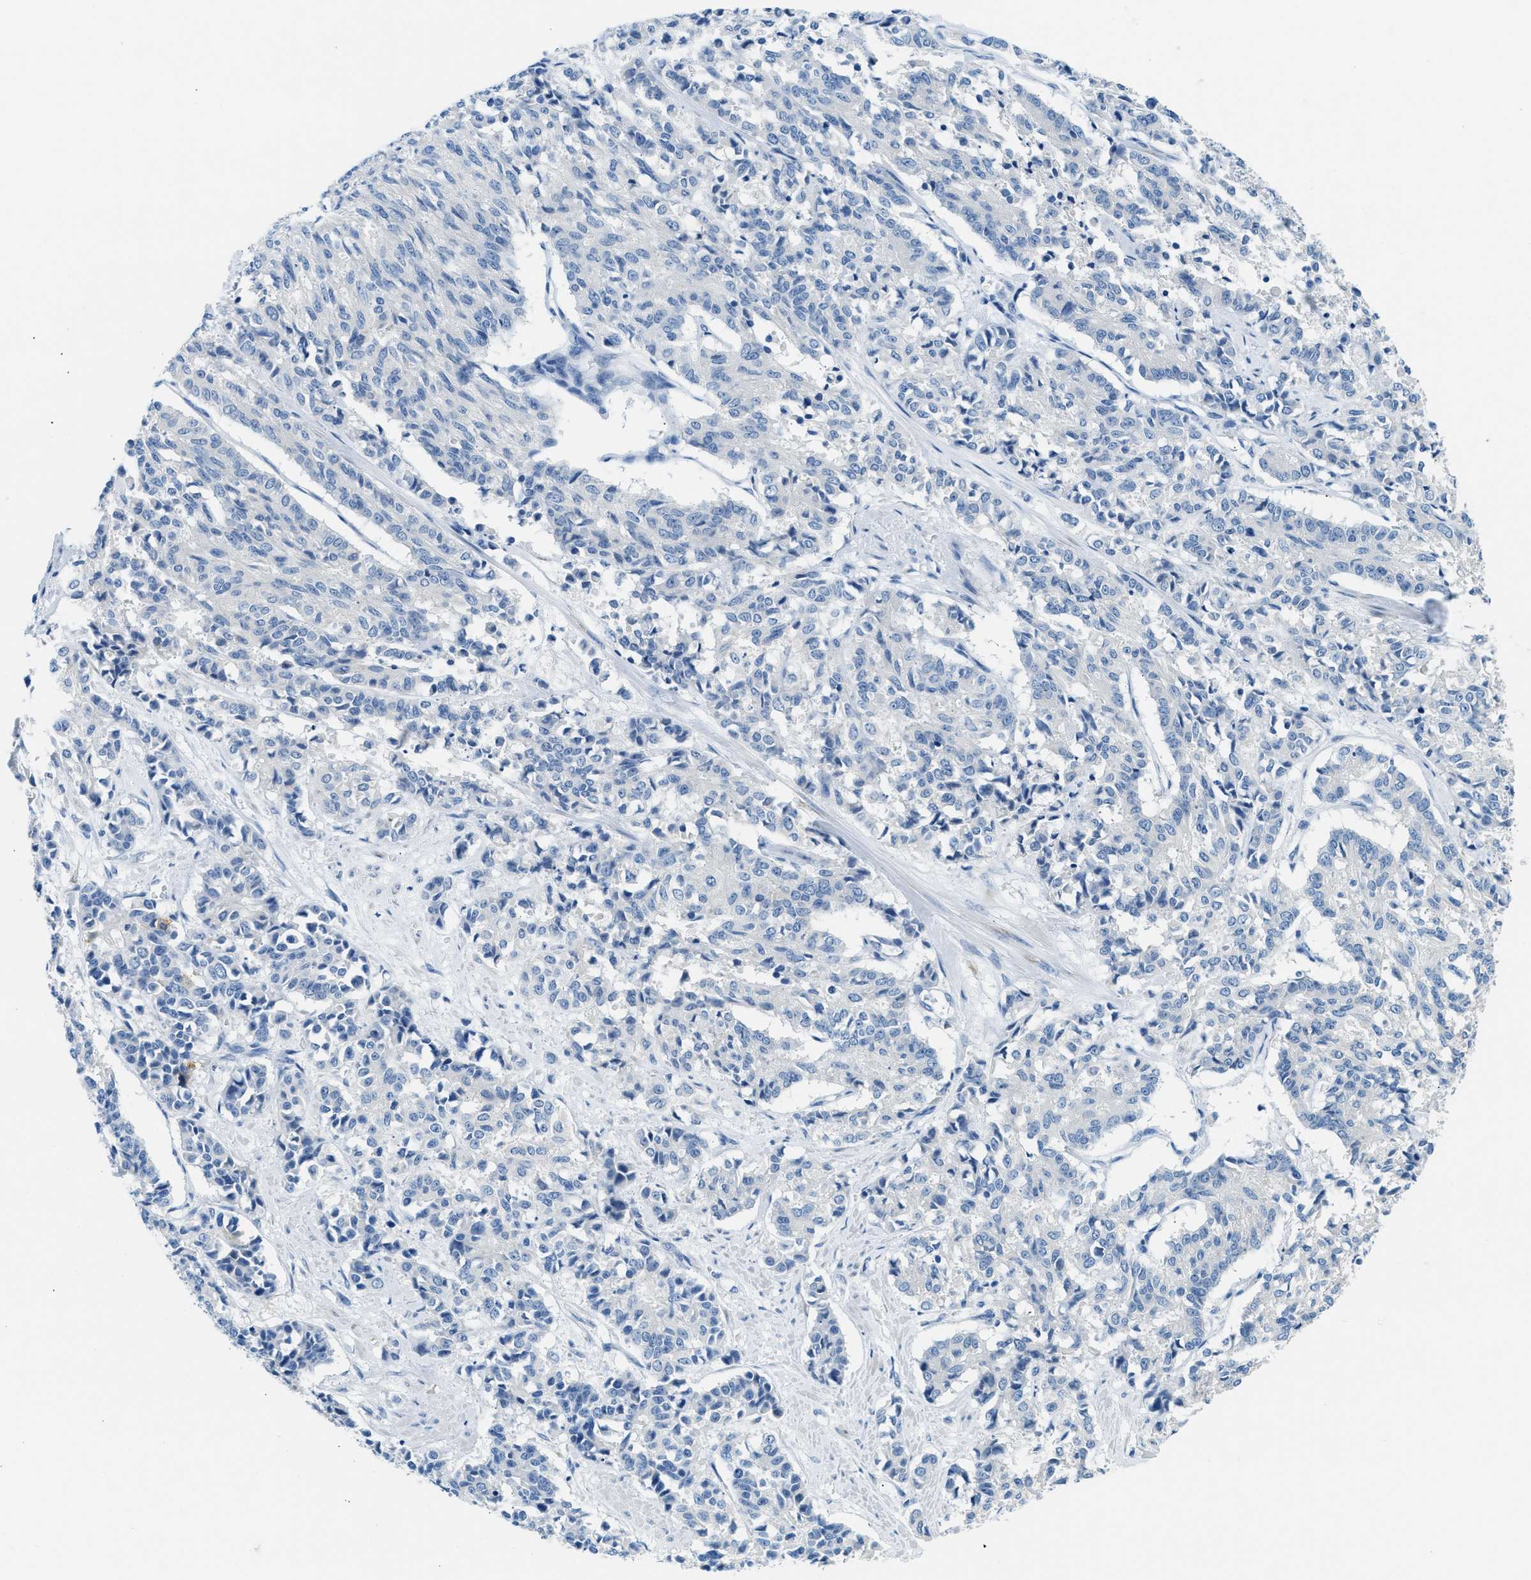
{"staining": {"intensity": "negative", "quantity": "none", "location": "none"}, "tissue": "cervical cancer", "cell_type": "Tumor cells", "image_type": "cancer", "snomed": [{"axis": "morphology", "description": "Squamous cell carcinoma, NOS"}, {"axis": "topography", "description": "Cervix"}], "caption": "Cervical cancer (squamous cell carcinoma) was stained to show a protein in brown. There is no significant positivity in tumor cells. (DAB (3,3'-diaminobenzidine) immunohistochemistry (IHC) visualized using brightfield microscopy, high magnification).", "gene": "CLDN18", "patient": {"sex": "female", "age": 35}}